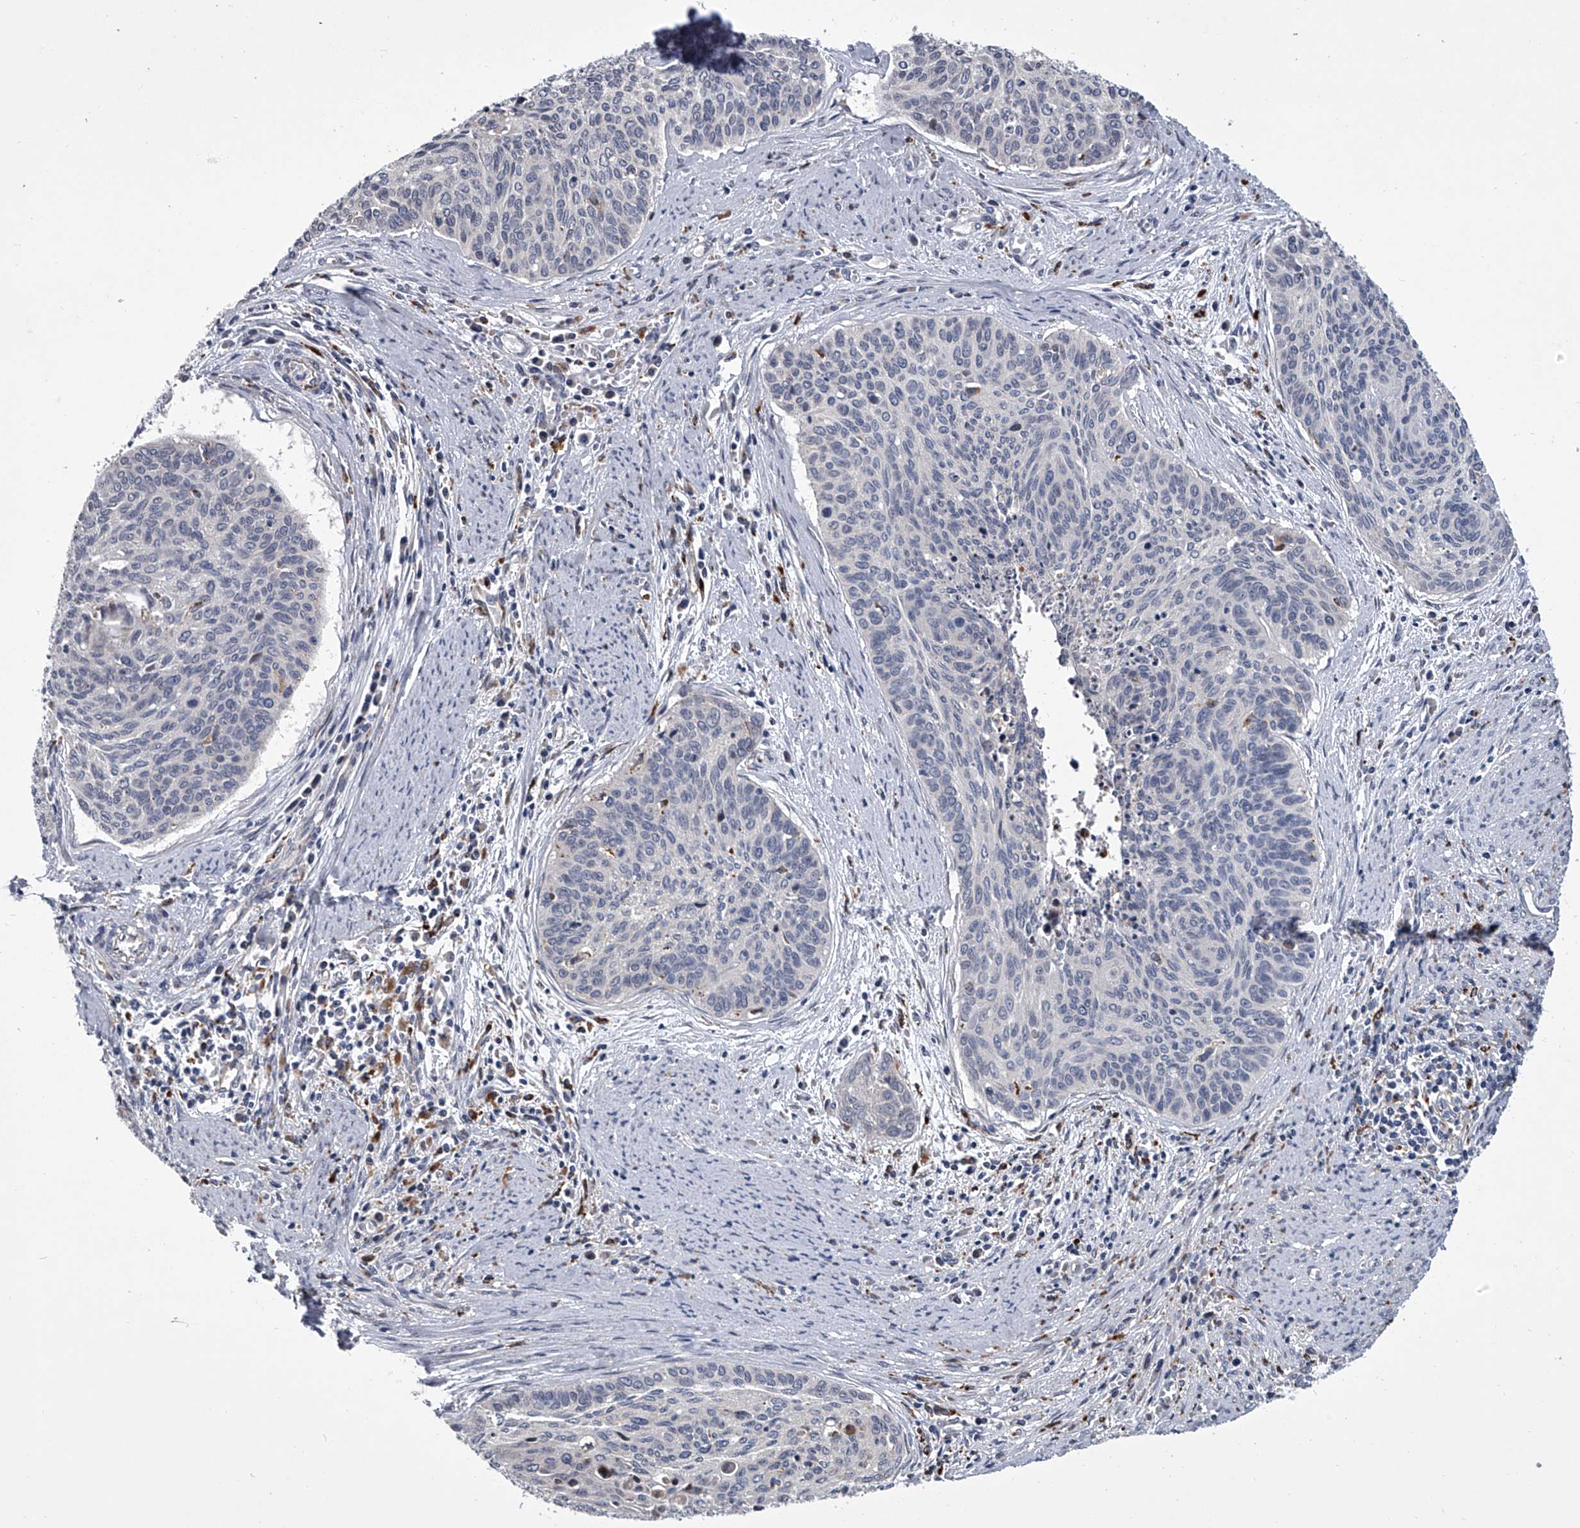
{"staining": {"intensity": "negative", "quantity": "none", "location": "none"}, "tissue": "cervical cancer", "cell_type": "Tumor cells", "image_type": "cancer", "snomed": [{"axis": "morphology", "description": "Squamous cell carcinoma, NOS"}, {"axis": "topography", "description": "Cervix"}], "caption": "The immunohistochemistry micrograph has no significant expression in tumor cells of squamous cell carcinoma (cervical) tissue.", "gene": "TRIM8", "patient": {"sex": "female", "age": 55}}